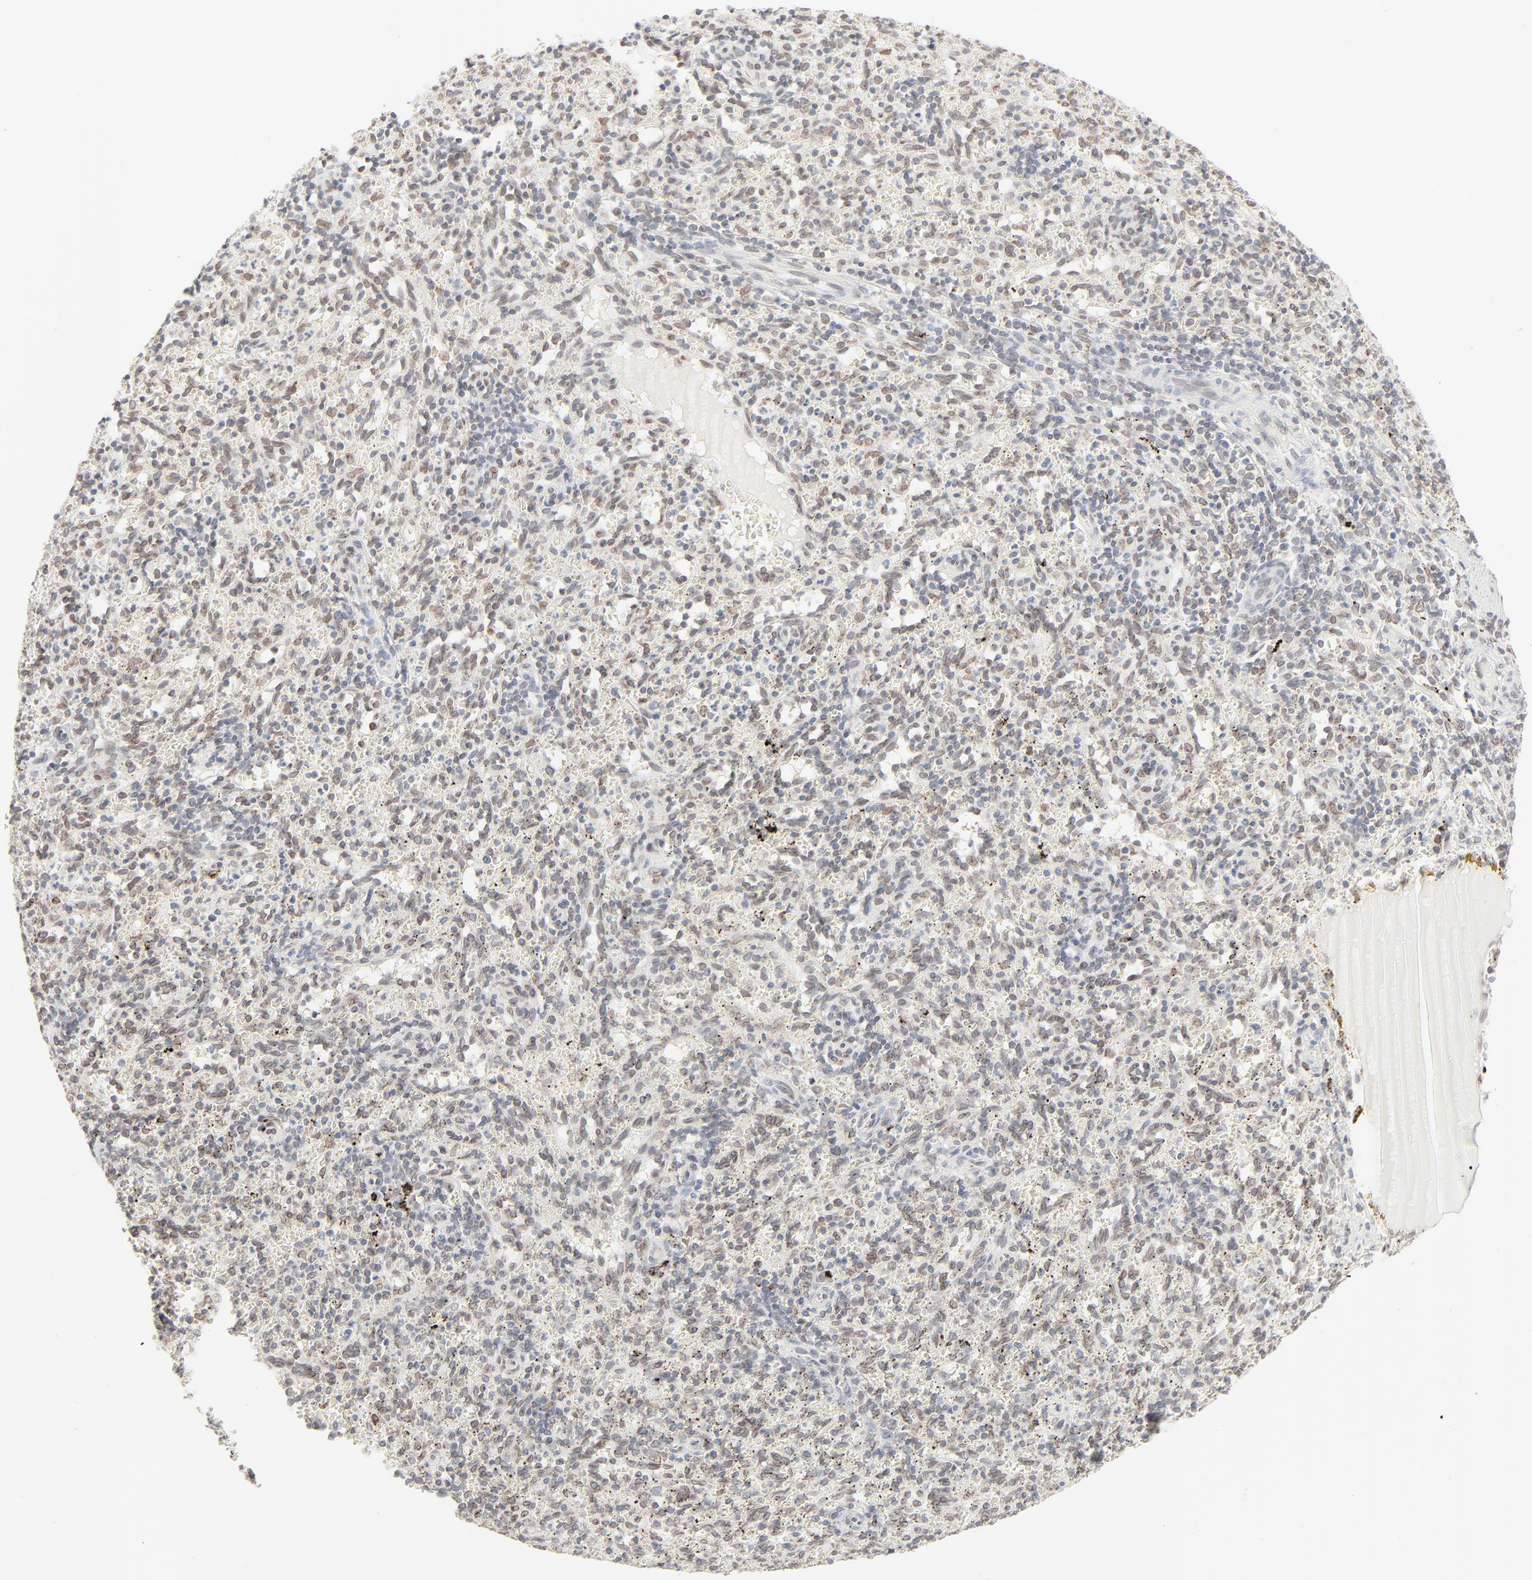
{"staining": {"intensity": "weak", "quantity": "<25%", "location": "cytoplasmic/membranous,nuclear"}, "tissue": "spleen", "cell_type": "Cells in red pulp", "image_type": "normal", "snomed": [{"axis": "morphology", "description": "Normal tissue, NOS"}, {"axis": "topography", "description": "Spleen"}], "caption": "Human spleen stained for a protein using immunohistochemistry (IHC) reveals no expression in cells in red pulp.", "gene": "MAD1L1", "patient": {"sex": "female", "age": 10}}